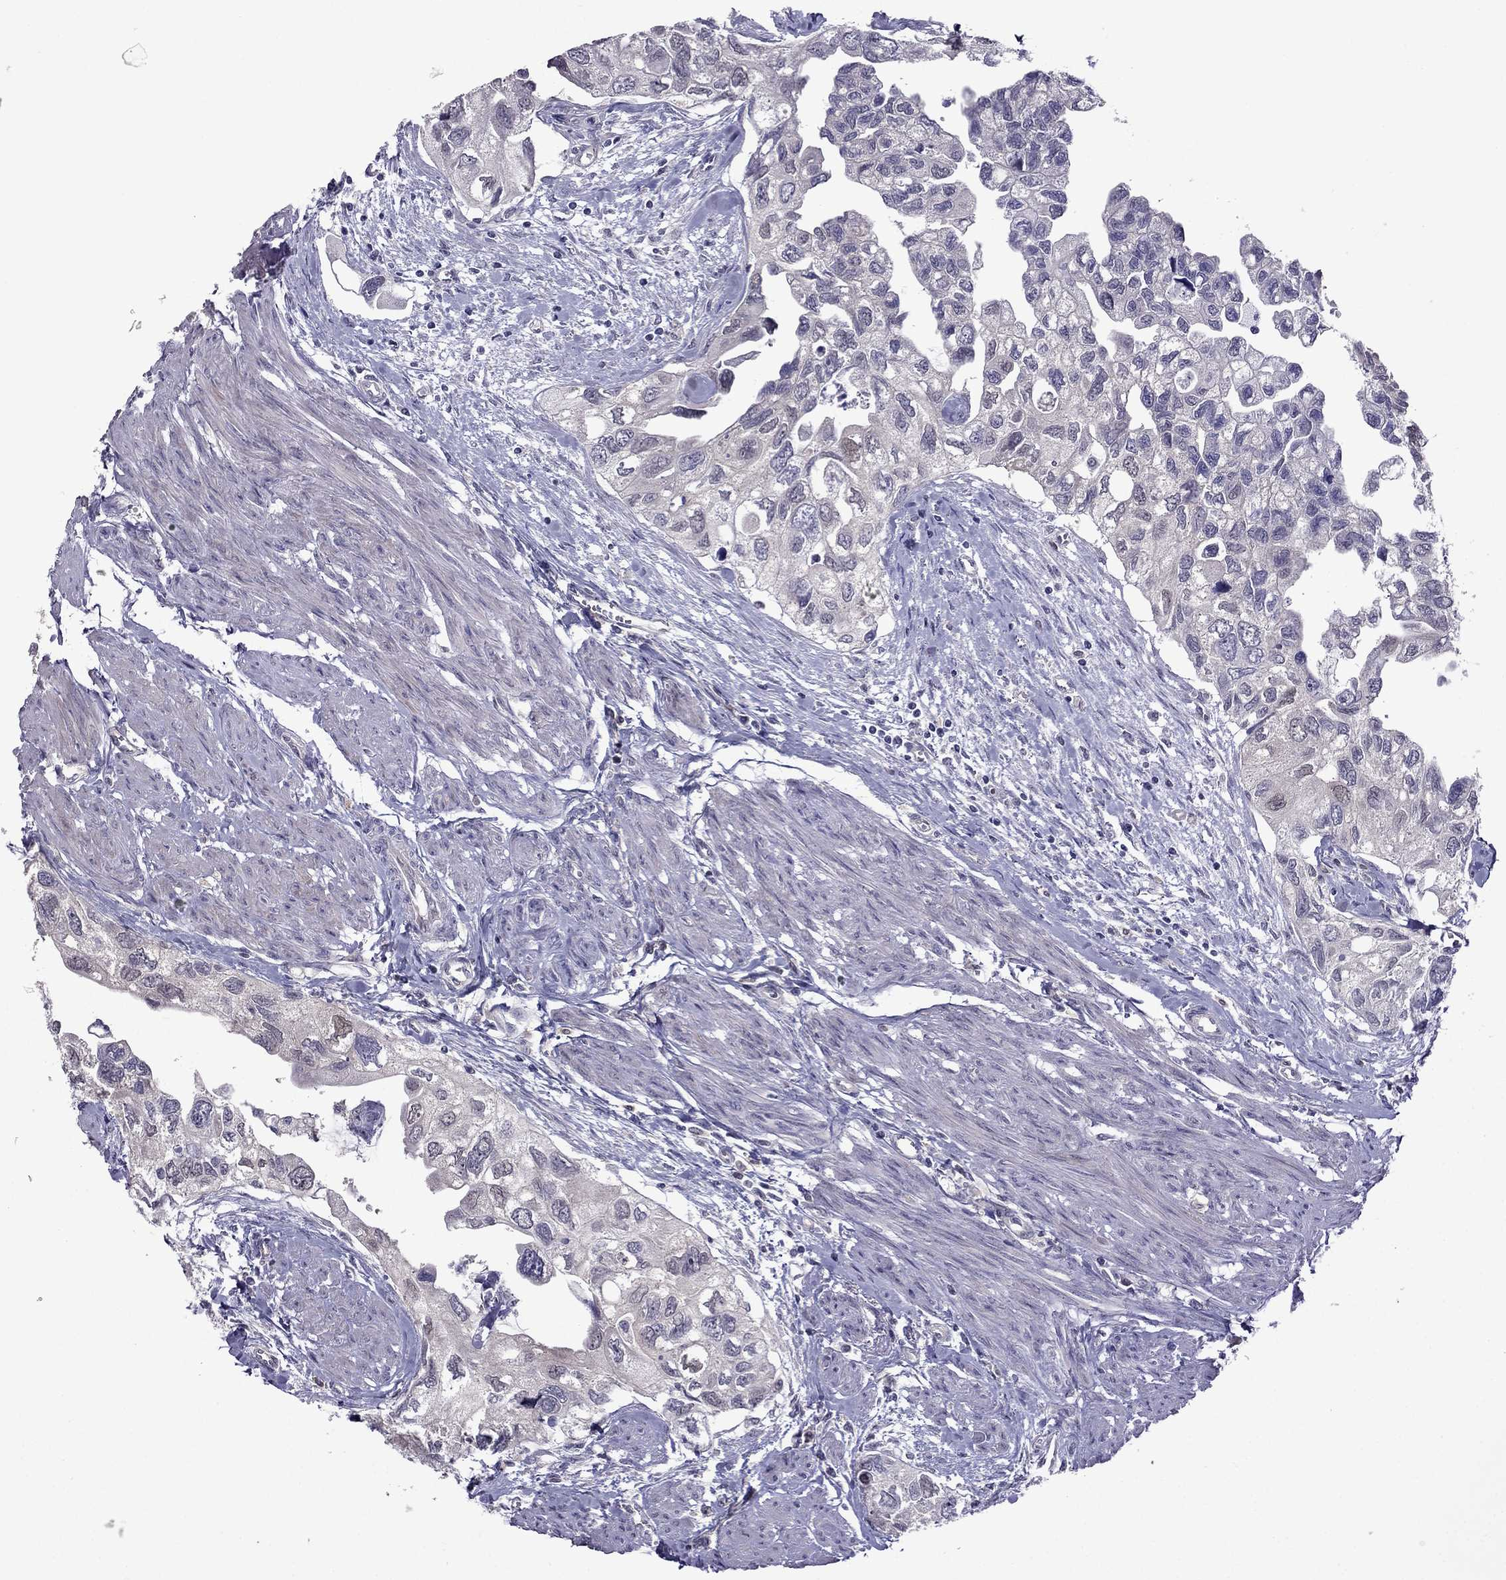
{"staining": {"intensity": "negative", "quantity": "none", "location": "none"}, "tissue": "urothelial cancer", "cell_type": "Tumor cells", "image_type": "cancer", "snomed": [{"axis": "morphology", "description": "Urothelial carcinoma, High grade"}, {"axis": "topography", "description": "Urinary bladder"}], "caption": "Histopathology image shows no protein positivity in tumor cells of high-grade urothelial carcinoma tissue.", "gene": "CDK5", "patient": {"sex": "male", "age": 59}}